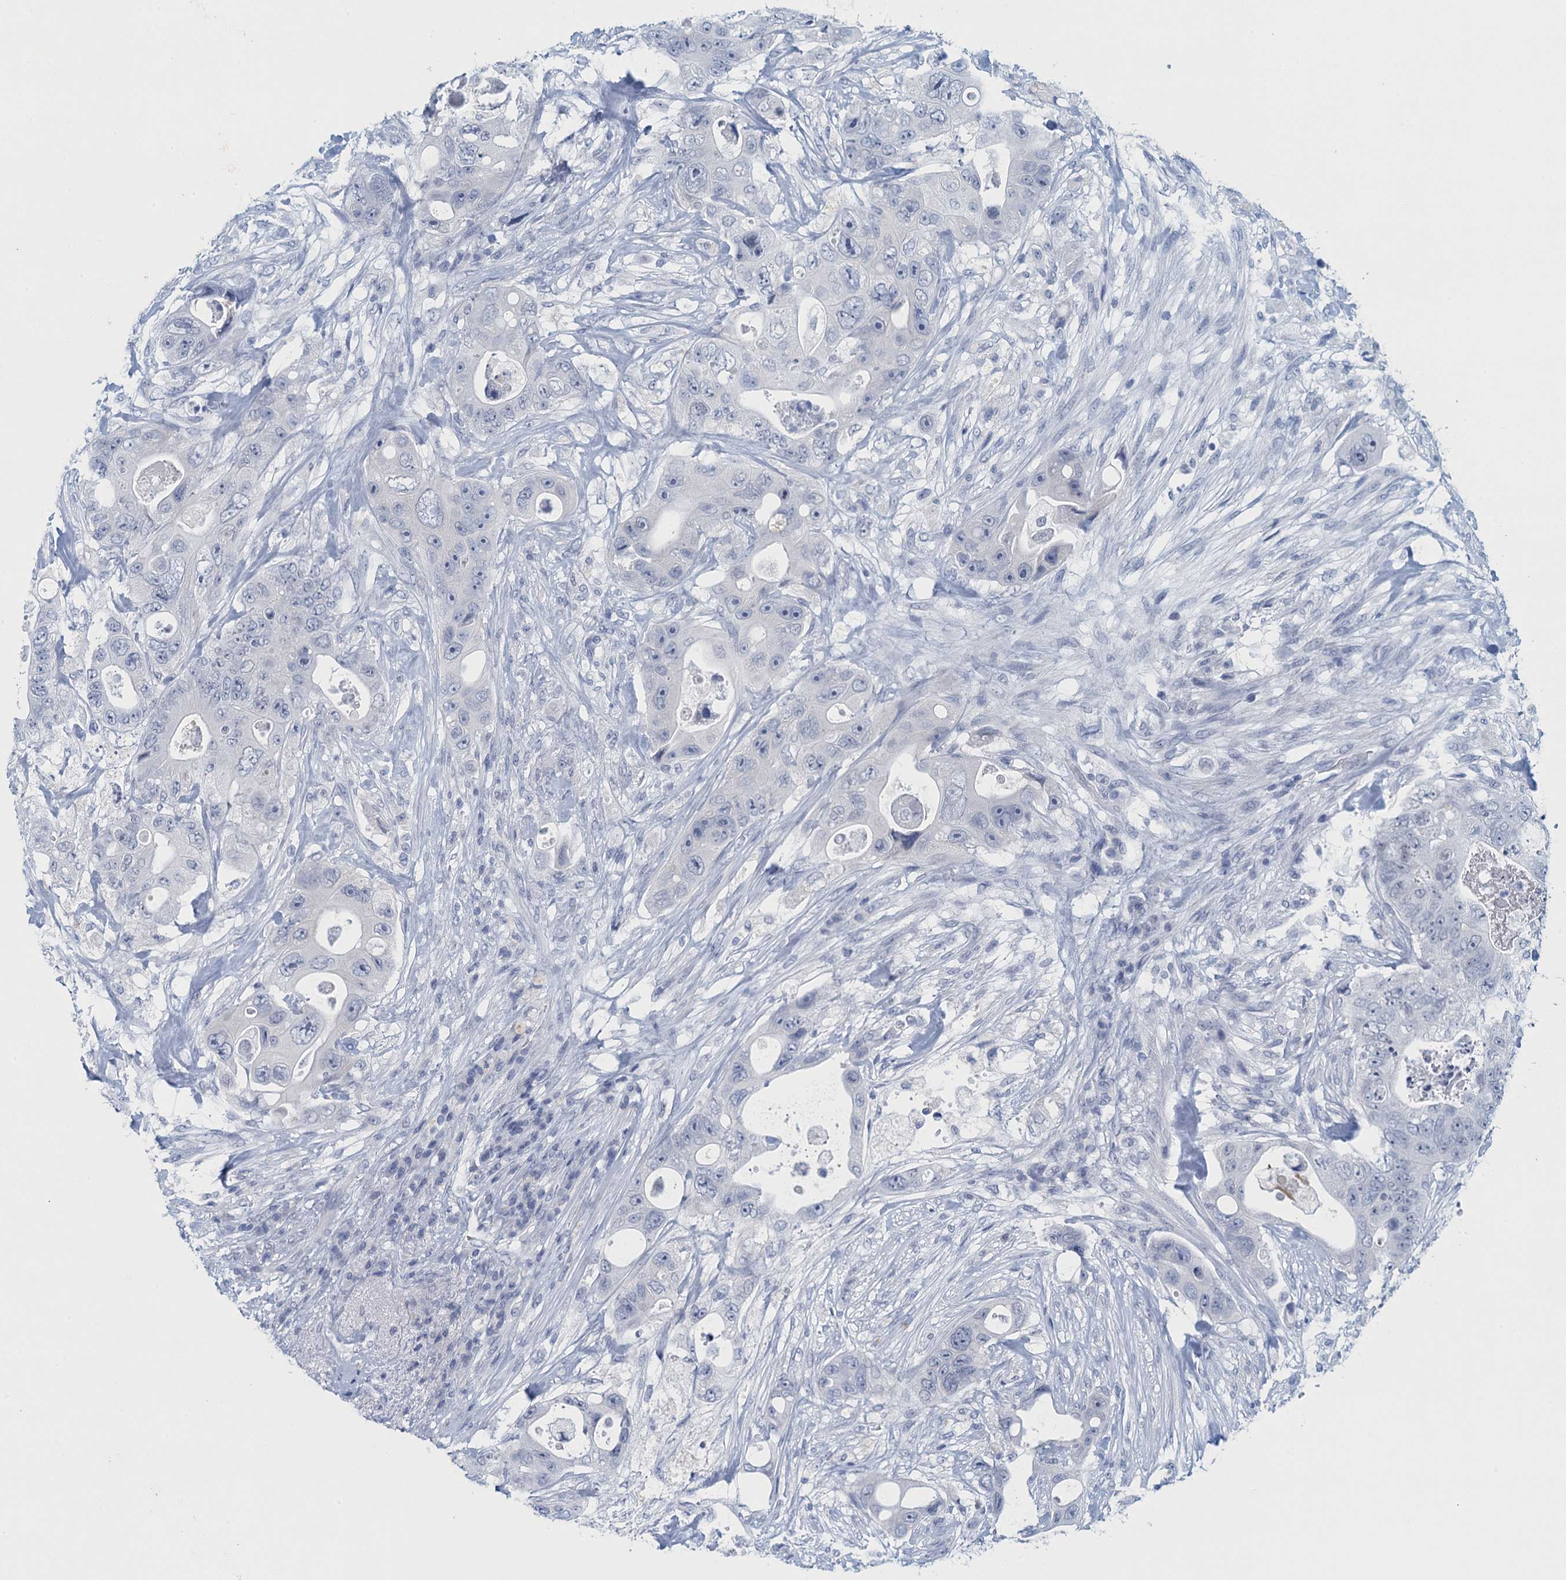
{"staining": {"intensity": "negative", "quantity": "none", "location": "none"}, "tissue": "colorectal cancer", "cell_type": "Tumor cells", "image_type": "cancer", "snomed": [{"axis": "morphology", "description": "Adenocarcinoma, NOS"}, {"axis": "topography", "description": "Colon"}], "caption": "Protein analysis of colorectal adenocarcinoma exhibits no significant expression in tumor cells.", "gene": "ENSG00000131152", "patient": {"sex": "female", "age": 46}}